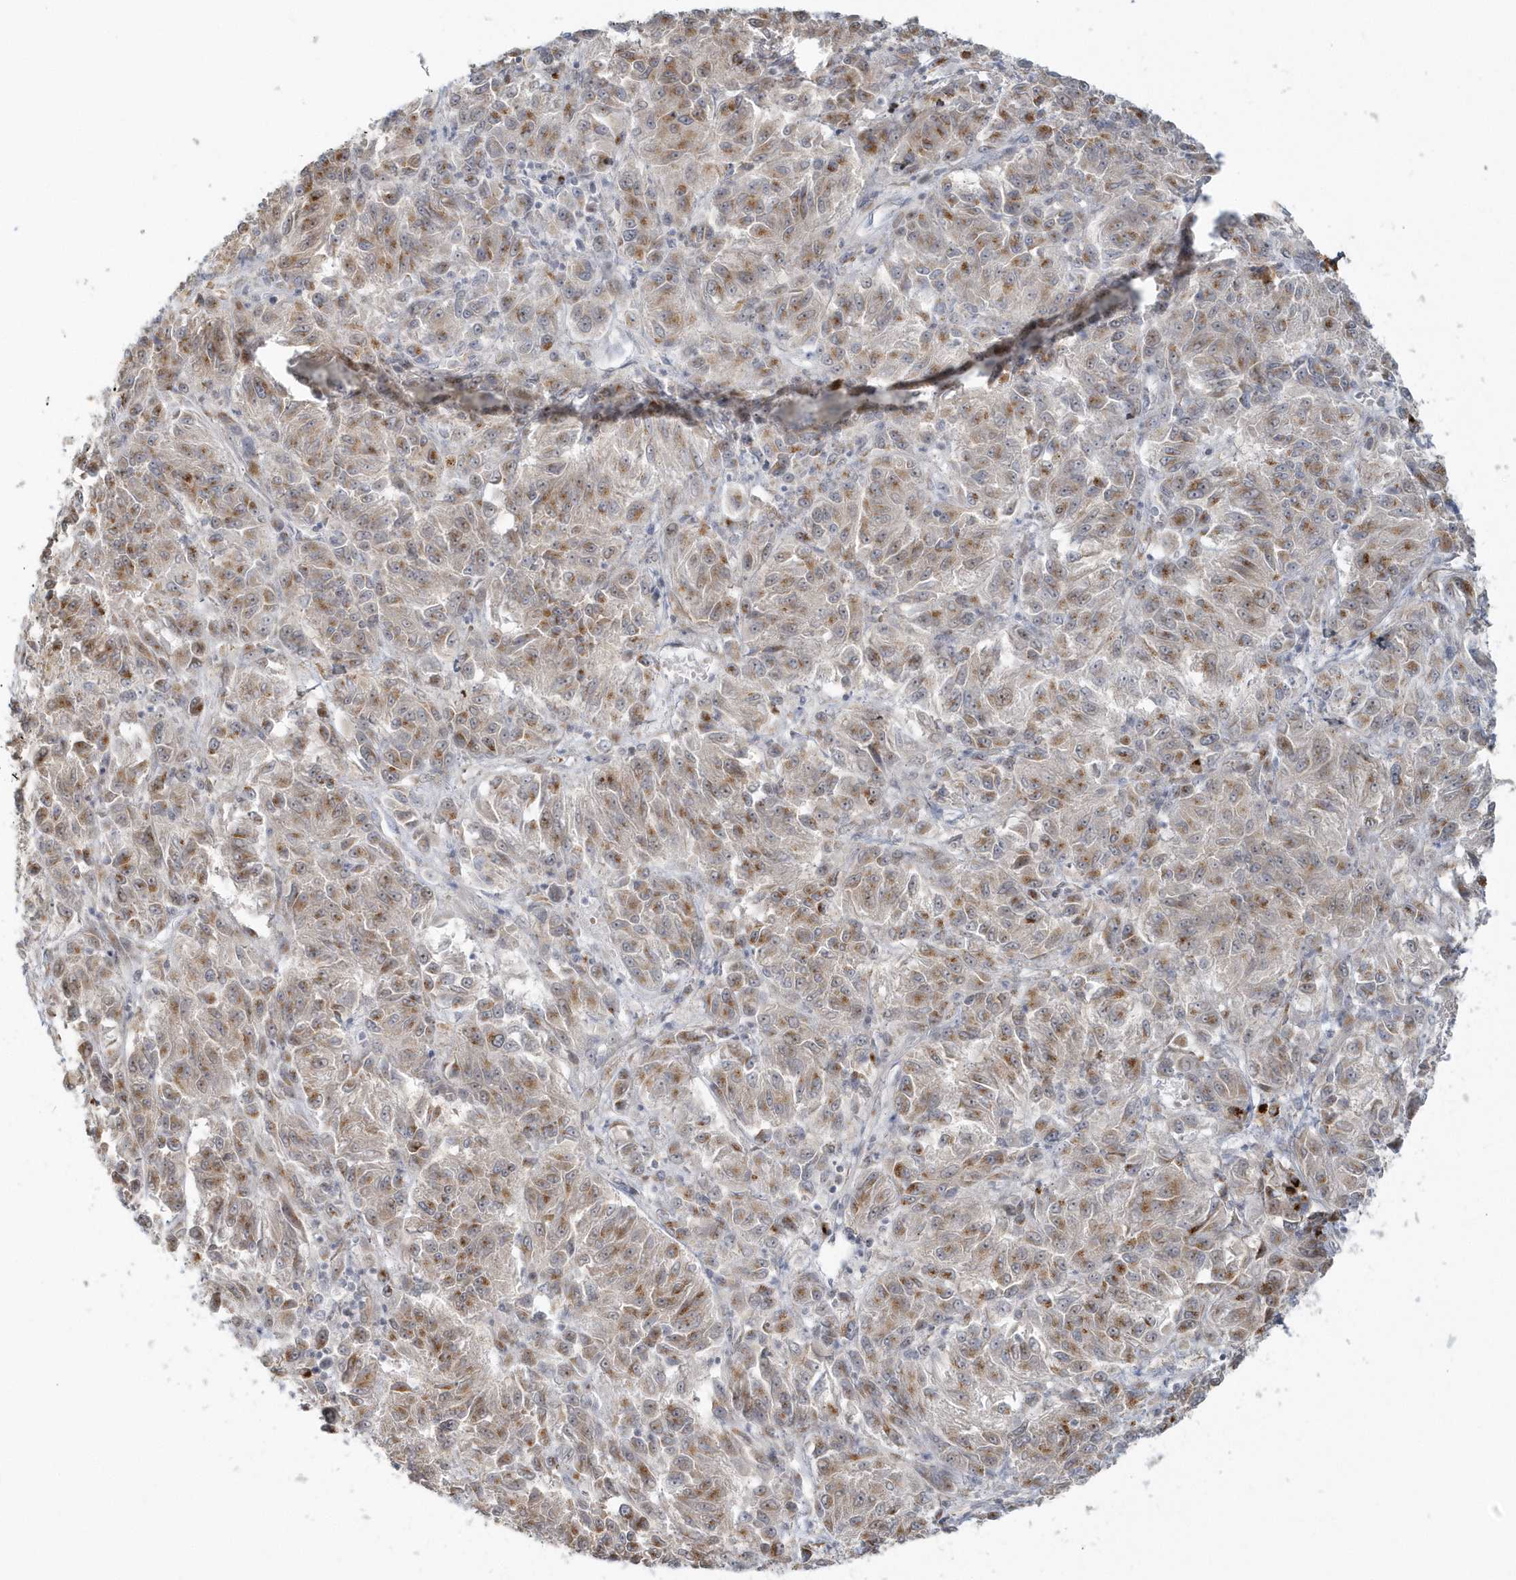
{"staining": {"intensity": "moderate", "quantity": ">75%", "location": "cytoplasmic/membranous"}, "tissue": "melanoma", "cell_type": "Tumor cells", "image_type": "cancer", "snomed": [{"axis": "morphology", "description": "Malignant melanoma, Metastatic site"}, {"axis": "topography", "description": "Lung"}], "caption": "DAB (3,3'-diaminobenzidine) immunohistochemical staining of human malignant melanoma (metastatic site) shows moderate cytoplasmic/membranous protein expression in approximately >75% of tumor cells.", "gene": "DHFR", "patient": {"sex": "male", "age": 64}}